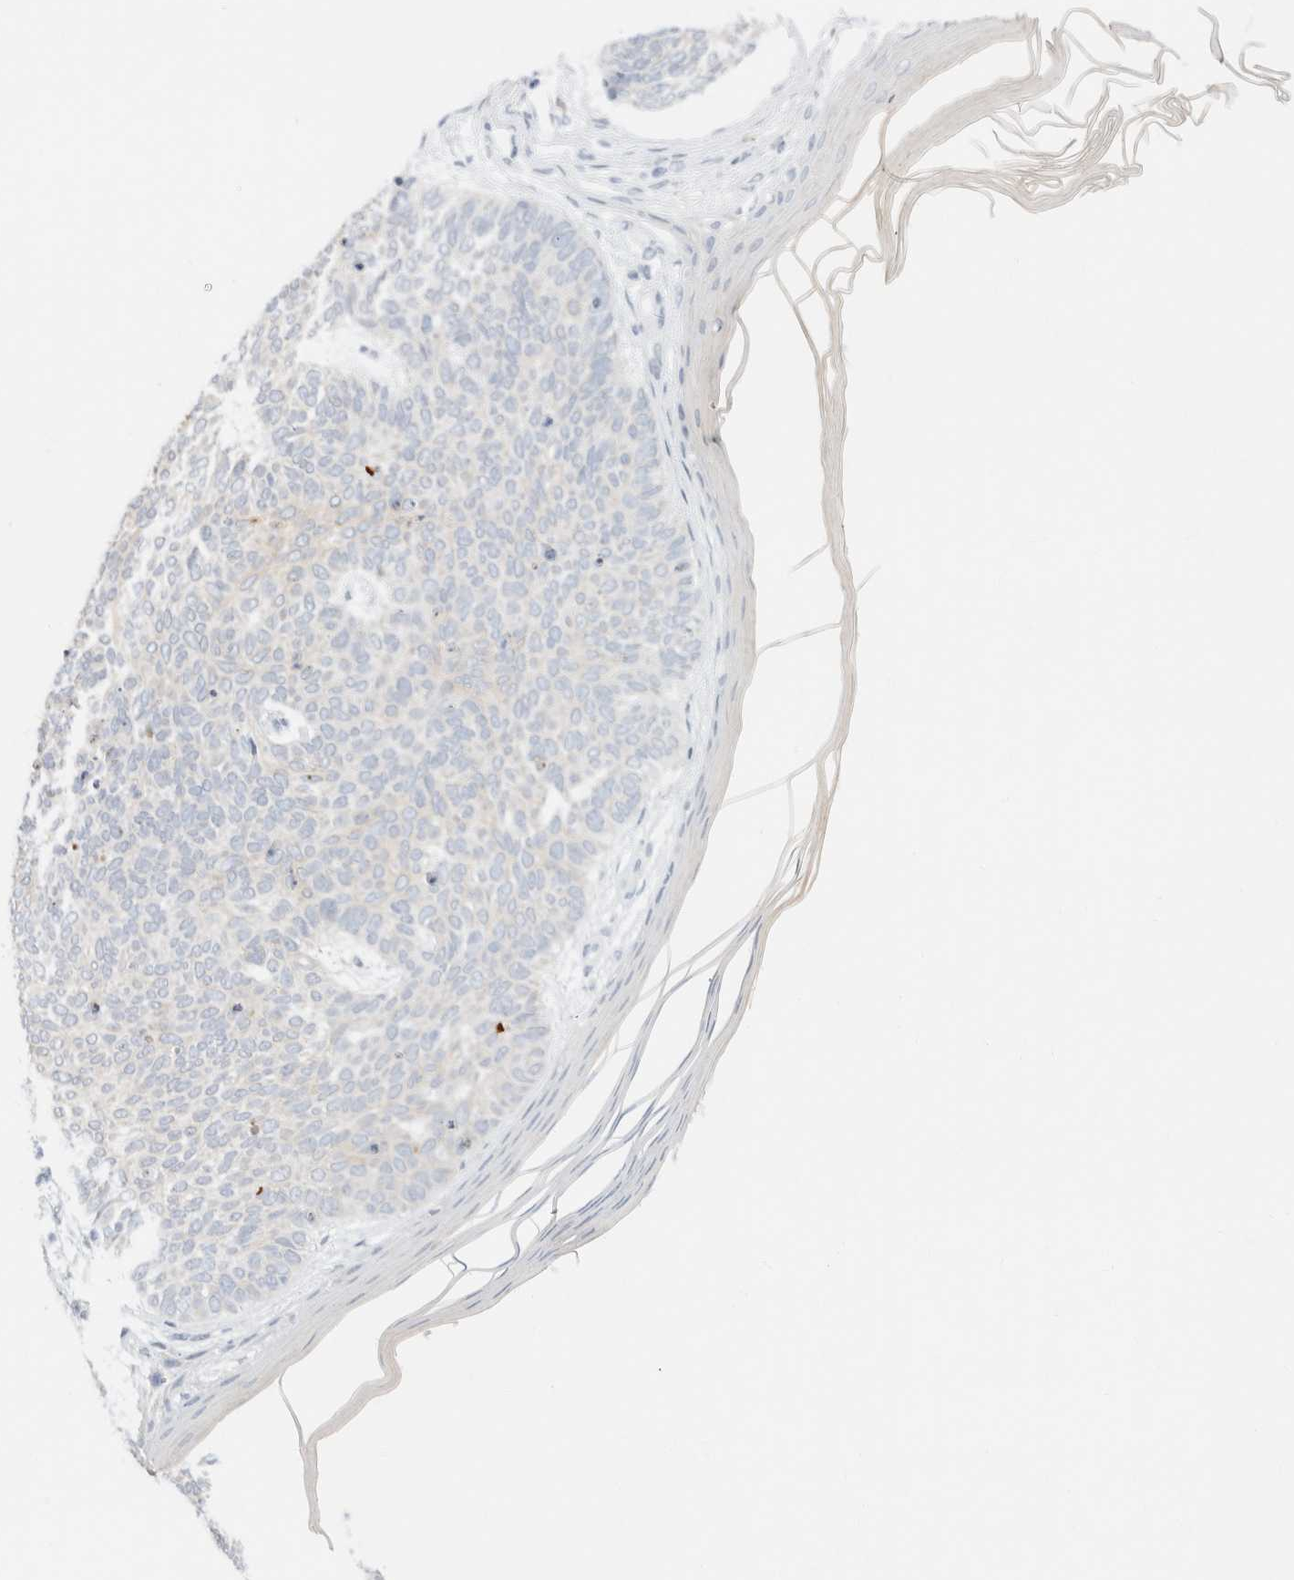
{"staining": {"intensity": "negative", "quantity": "none", "location": "none"}, "tissue": "skin cancer", "cell_type": "Tumor cells", "image_type": "cancer", "snomed": [{"axis": "morphology", "description": "Normal tissue, NOS"}, {"axis": "morphology", "description": "Basal cell carcinoma"}, {"axis": "topography", "description": "Skin"}], "caption": "Immunohistochemistry micrograph of neoplastic tissue: skin cancer (basal cell carcinoma) stained with DAB (3,3'-diaminobenzidine) exhibits no significant protein positivity in tumor cells.", "gene": "KRT20", "patient": {"sex": "male", "age": 50}}